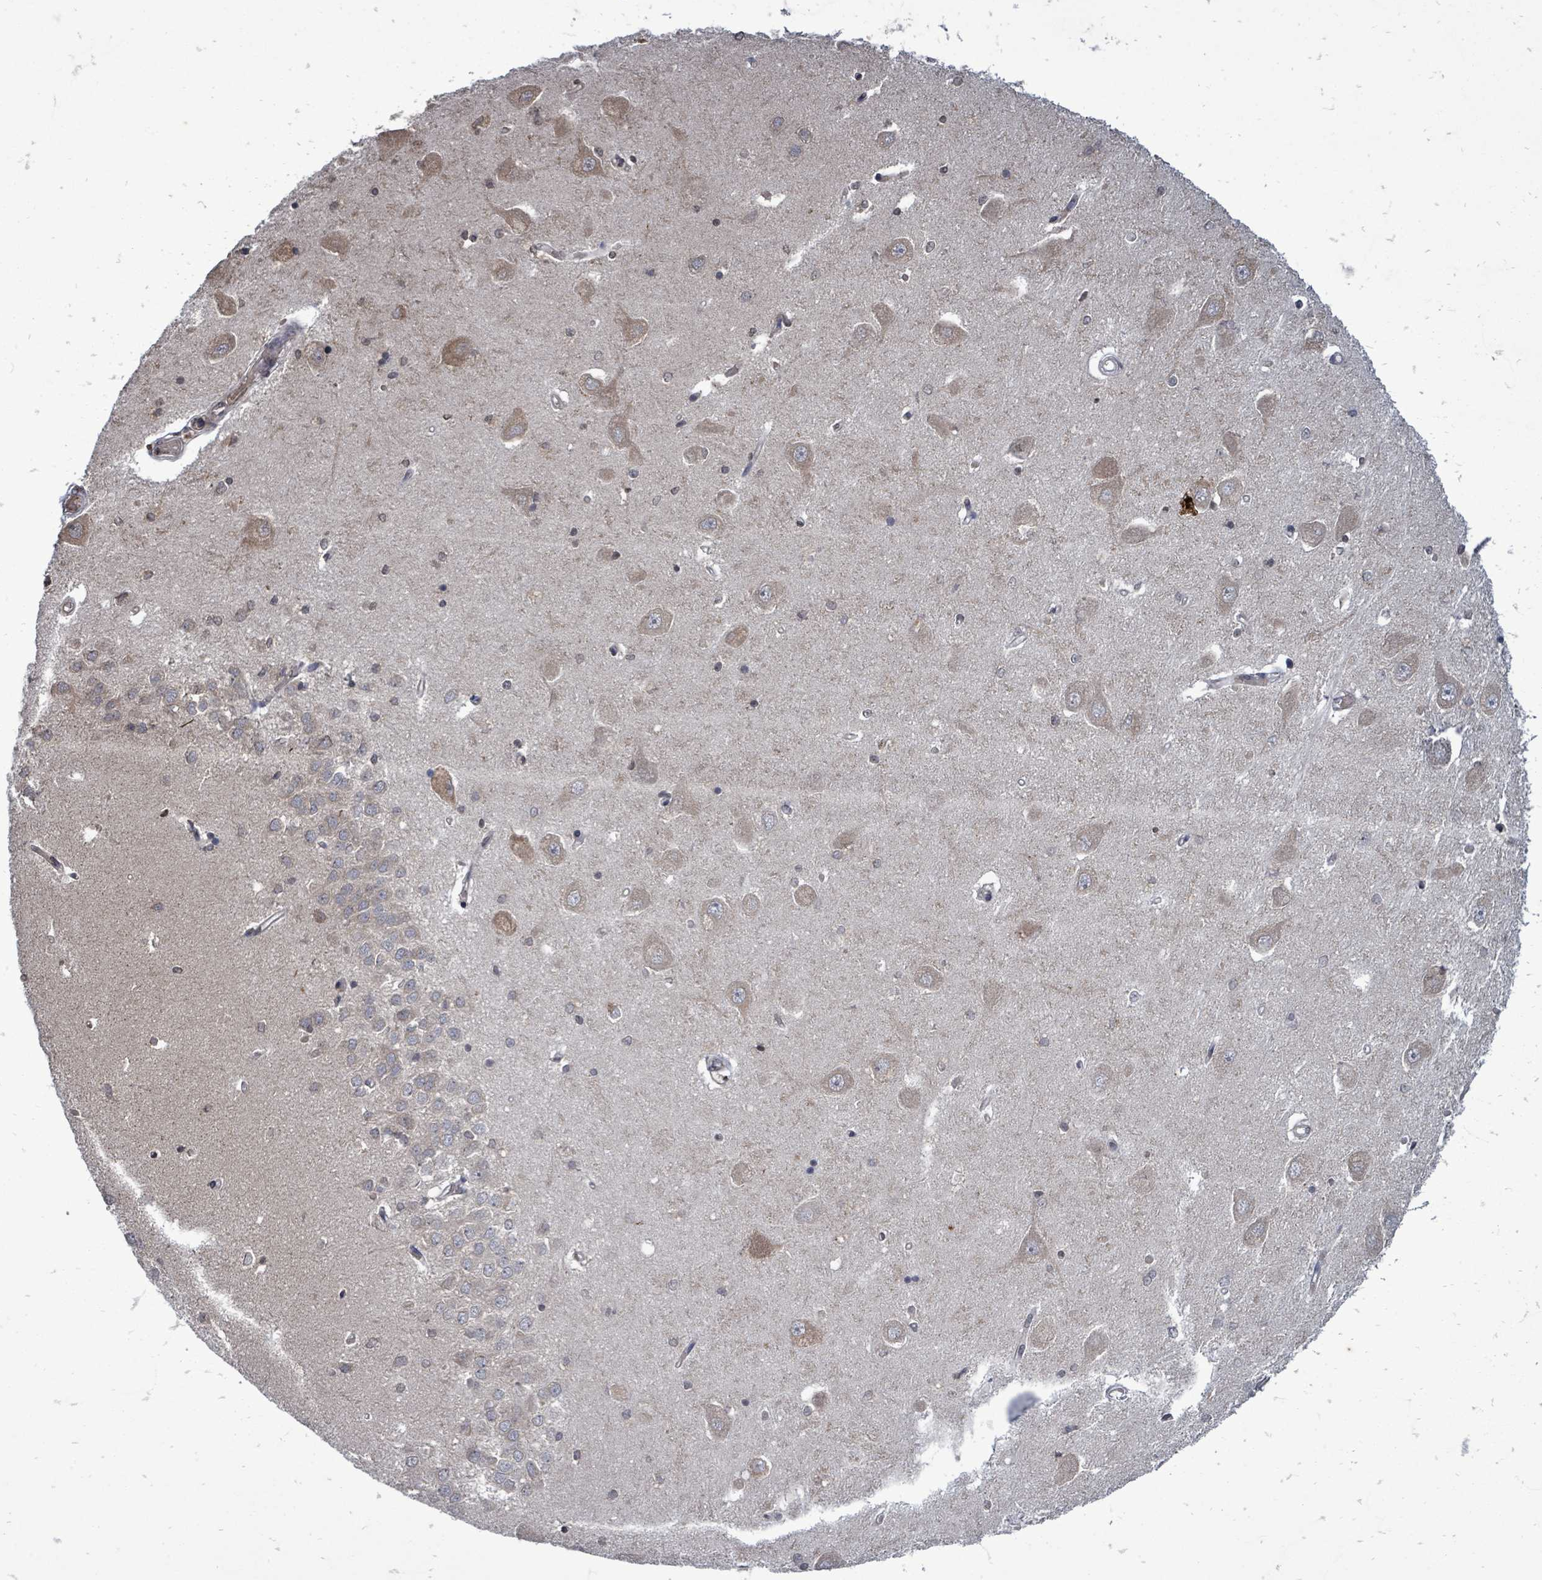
{"staining": {"intensity": "negative", "quantity": "none", "location": "none"}, "tissue": "hippocampus", "cell_type": "Glial cells", "image_type": "normal", "snomed": [{"axis": "morphology", "description": "Normal tissue, NOS"}, {"axis": "topography", "description": "Hippocampus"}], "caption": "IHC photomicrograph of benign hippocampus: human hippocampus stained with DAB (3,3'-diaminobenzidine) displays no significant protein staining in glial cells.", "gene": "RALGAPB", "patient": {"sex": "male", "age": 45}}